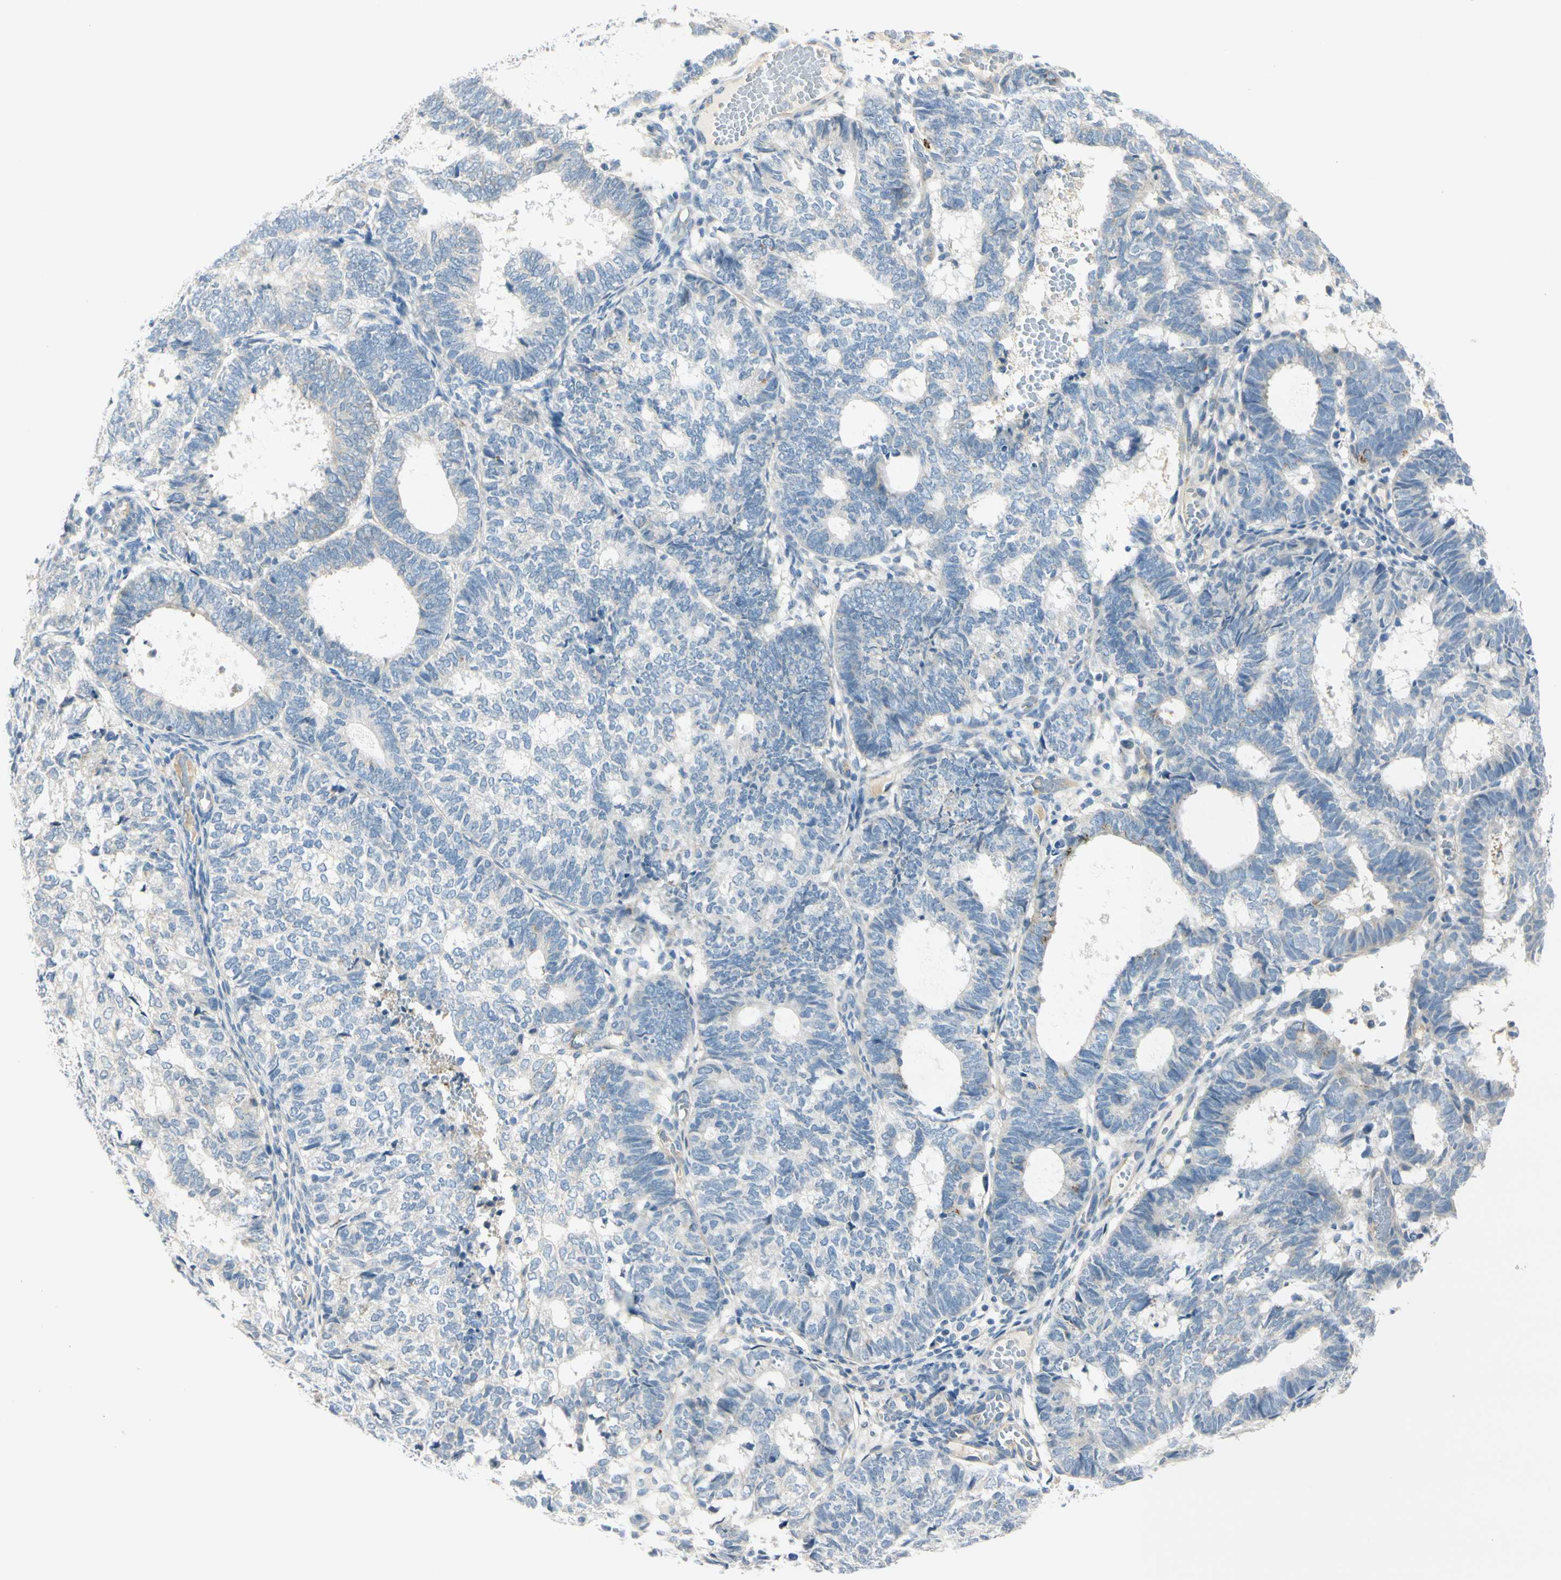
{"staining": {"intensity": "negative", "quantity": "none", "location": "none"}, "tissue": "endometrial cancer", "cell_type": "Tumor cells", "image_type": "cancer", "snomed": [{"axis": "morphology", "description": "Adenocarcinoma, NOS"}, {"axis": "topography", "description": "Uterus"}], "caption": "The IHC image has no significant expression in tumor cells of adenocarcinoma (endometrial) tissue.", "gene": "GALNT5", "patient": {"sex": "female", "age": 60}}